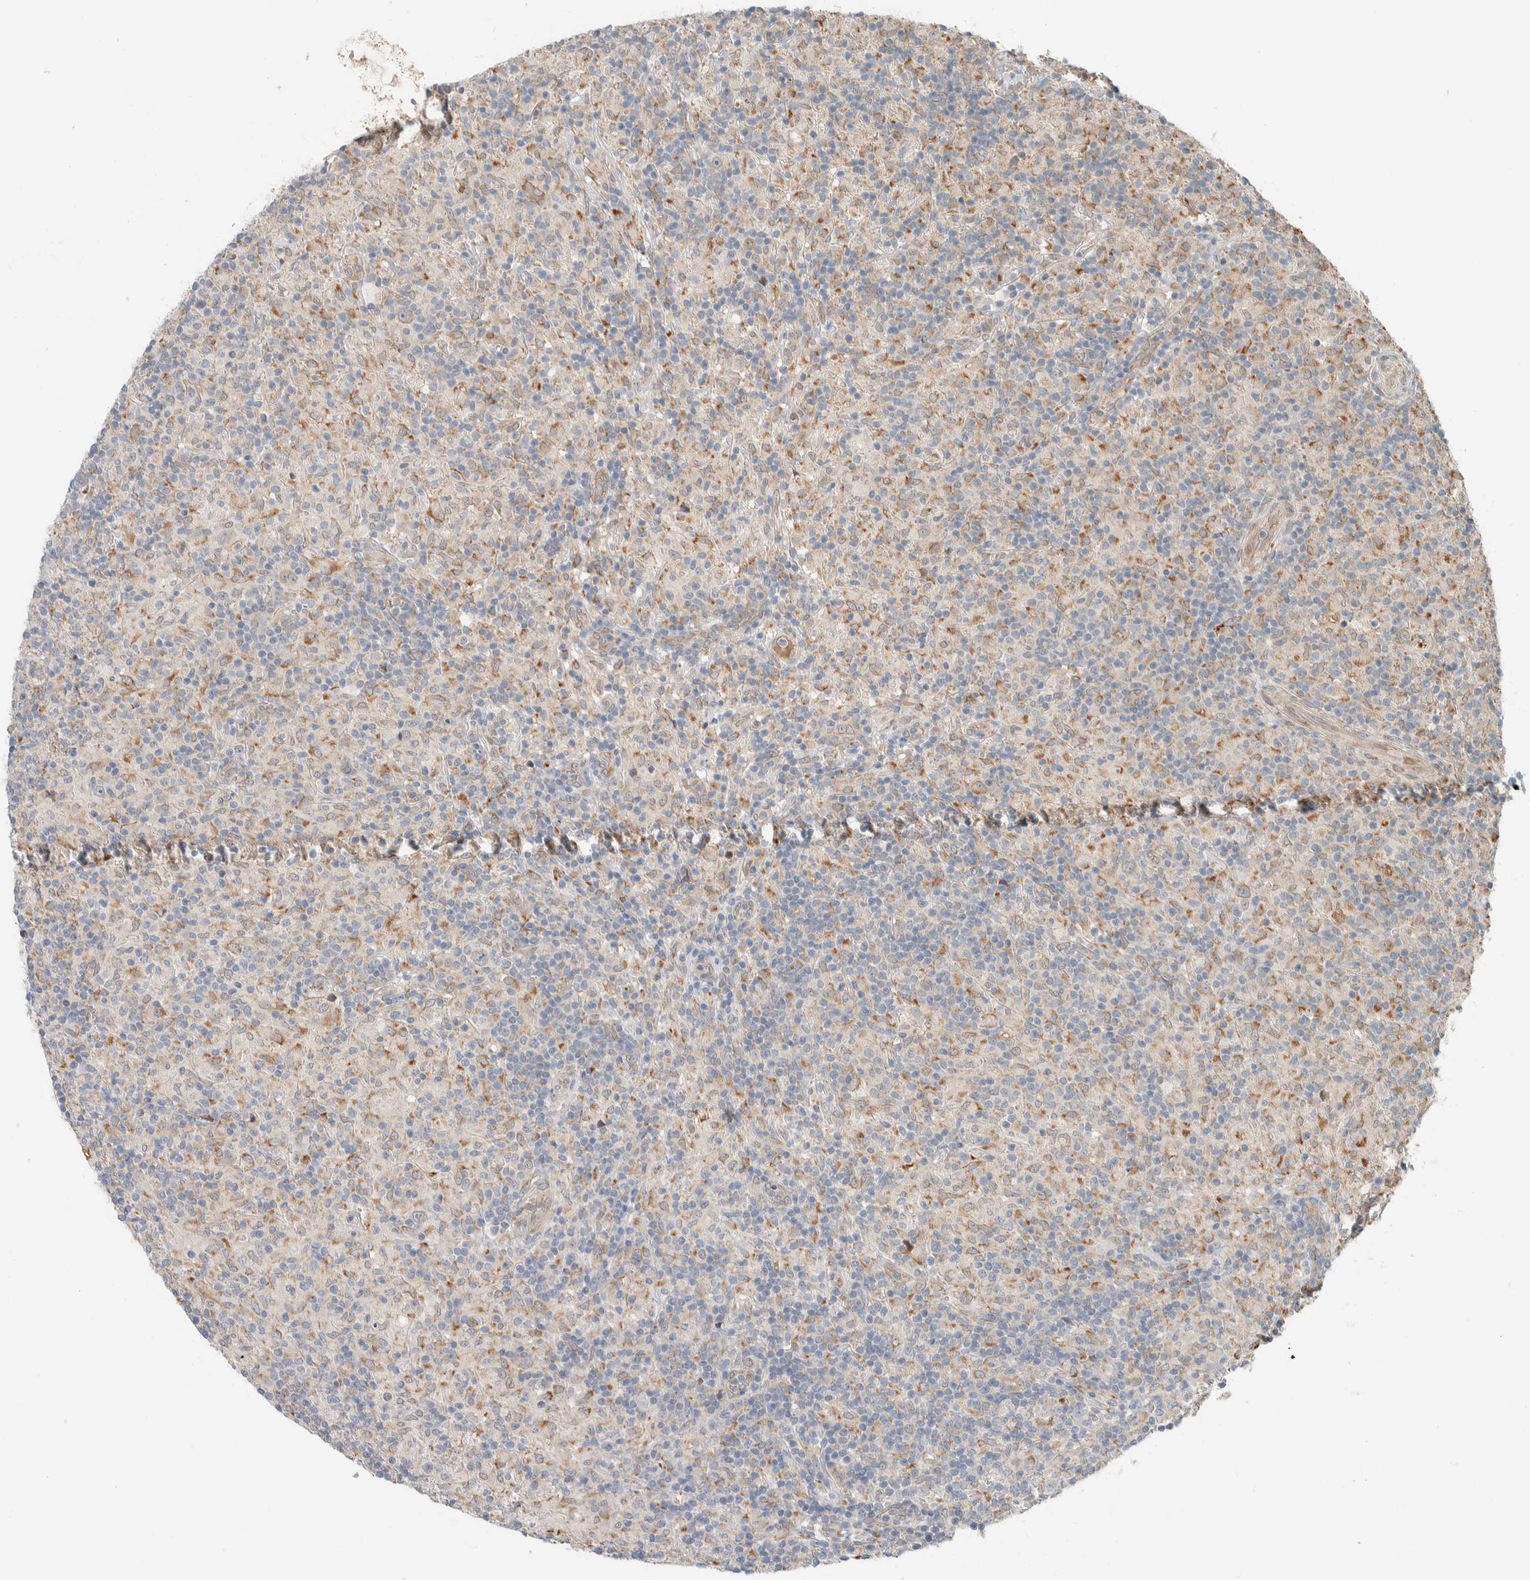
{"staining": {"intensity": "weak", "quantity": "25%-75%", "location": "cytoplasmic/membranous"}, "tissue": "lymphoma", "cell_type": "Tumor cells", "image_type": "cancer", "snomed": [{"axis": "morphology", "description": "Hodgkin's disease, NOS"}, {"axis": "topography", "description": "Lymph node"}], "caption": "Protein staining shows weak cytoplasmic/membranous positivity in approximately 25%-75% of tumor cells in lymphoma.", "gene": "CTBP2", "patient": {"sex": "male", "age": 70}}